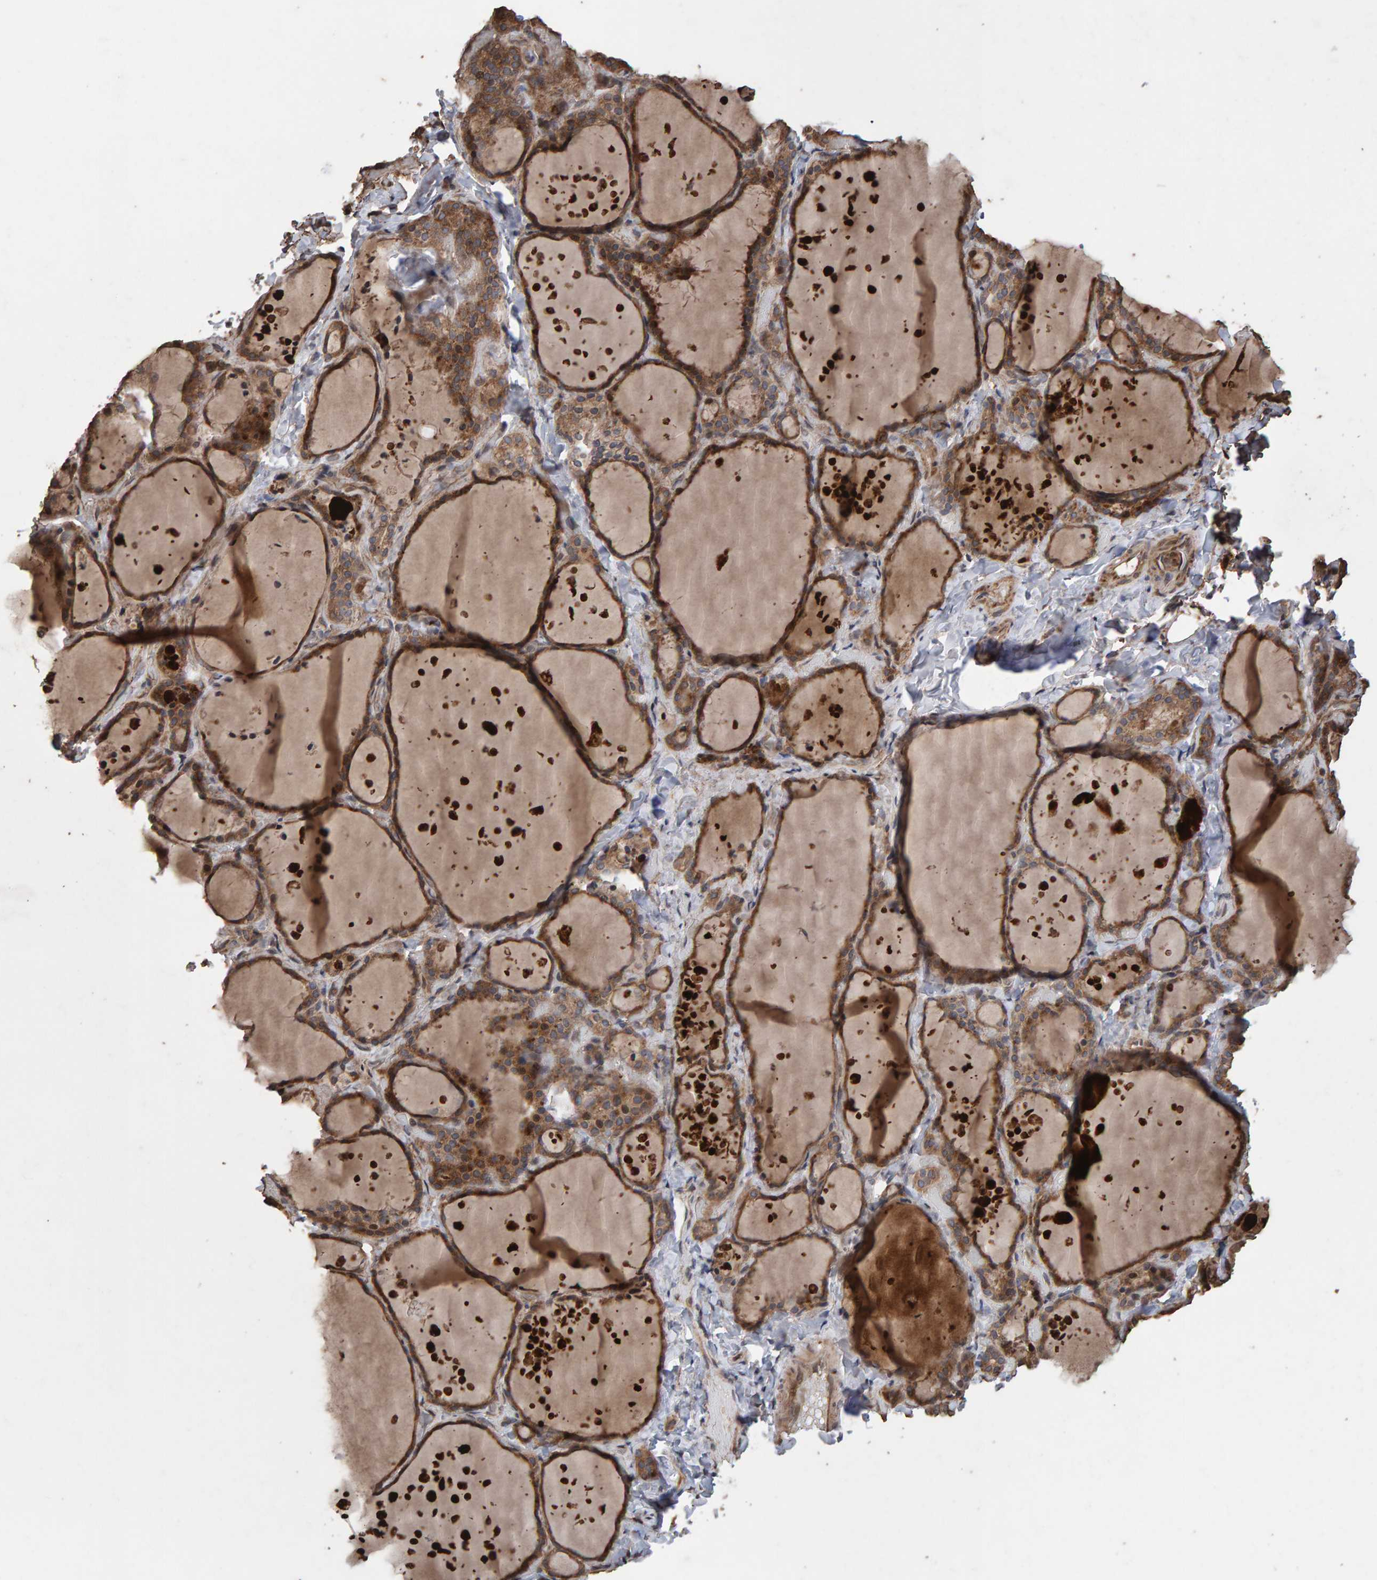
{"staining": {"intensity": "moderate", "quantity": ">75%", "location": "cytoplasmic/membranous"}, "tissue": "thyroid gland", "cell_type": "Glandular cells", "image_type": "normal", "snomed": [{"axis": "morphology", "description": "Normal tissue, NOS"}, {"axis": "topography", "description": "Thyroid gland"}], "caption": "Glandular cells show medium levels of moderate cytoplasmic/membranous staining in about >75% of cells in benign thyroid gland.", "gene": "OSBP2", "patient": {"sex": "female", "age": 44}}